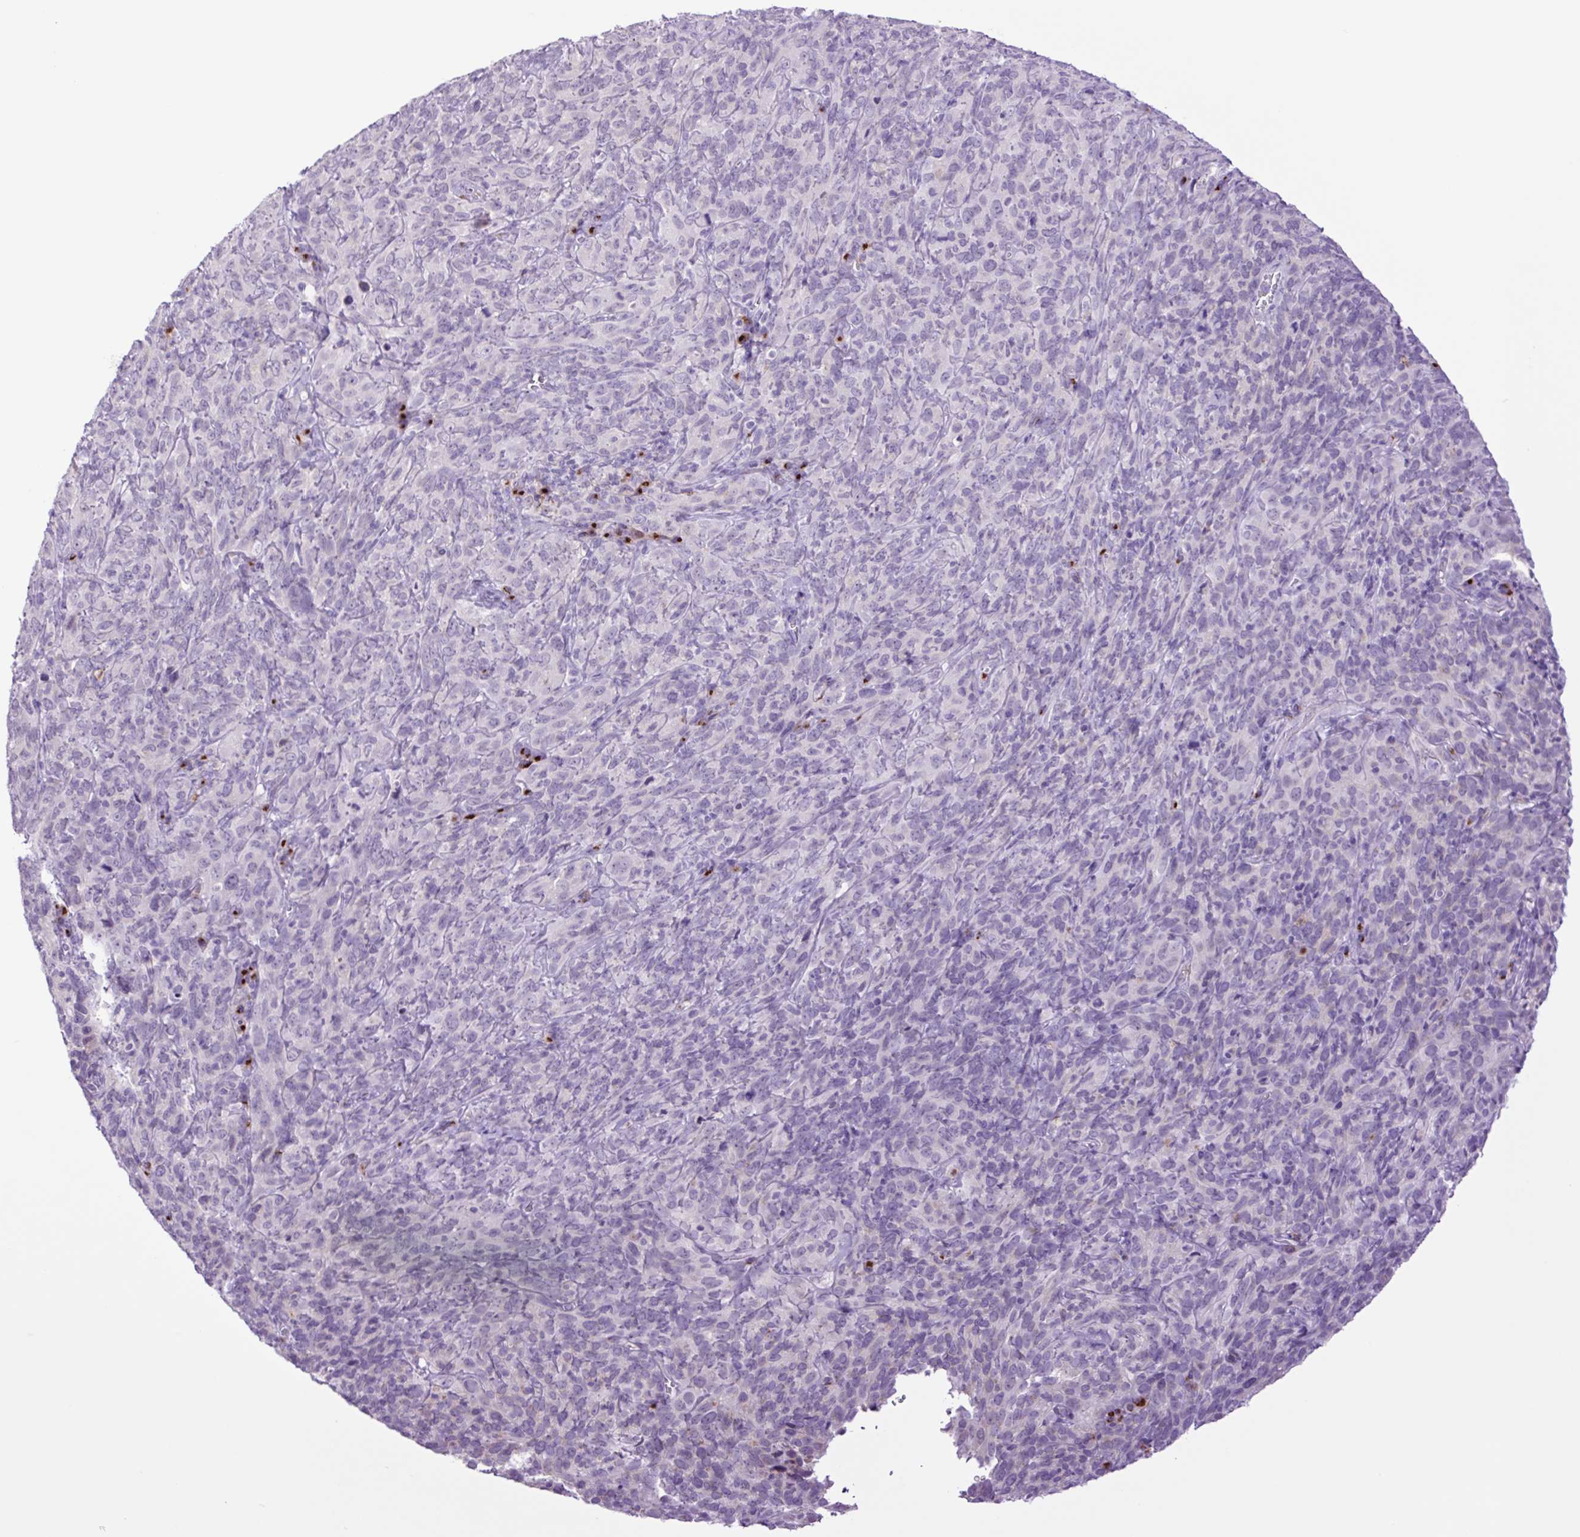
{"staining": {"intensity": "negative", "quantity": "none", "location": "none"}, "tissue": "cervical cancer", "cell_type": "Tumor cells", "image_type": "cancer", "snomed": [{"axis": "morphology", "description": "Squamous cell carcinoma, NOS"}, {"axis": "topography", "description": "Cervix"}], "caption": "Squamous cell carcinoma (cervical) was stained to show a protein in brown. There is no significant expression in tumor cells.", "gene": "MFSD3", "patient": {"sex": "female", "age": 51}}